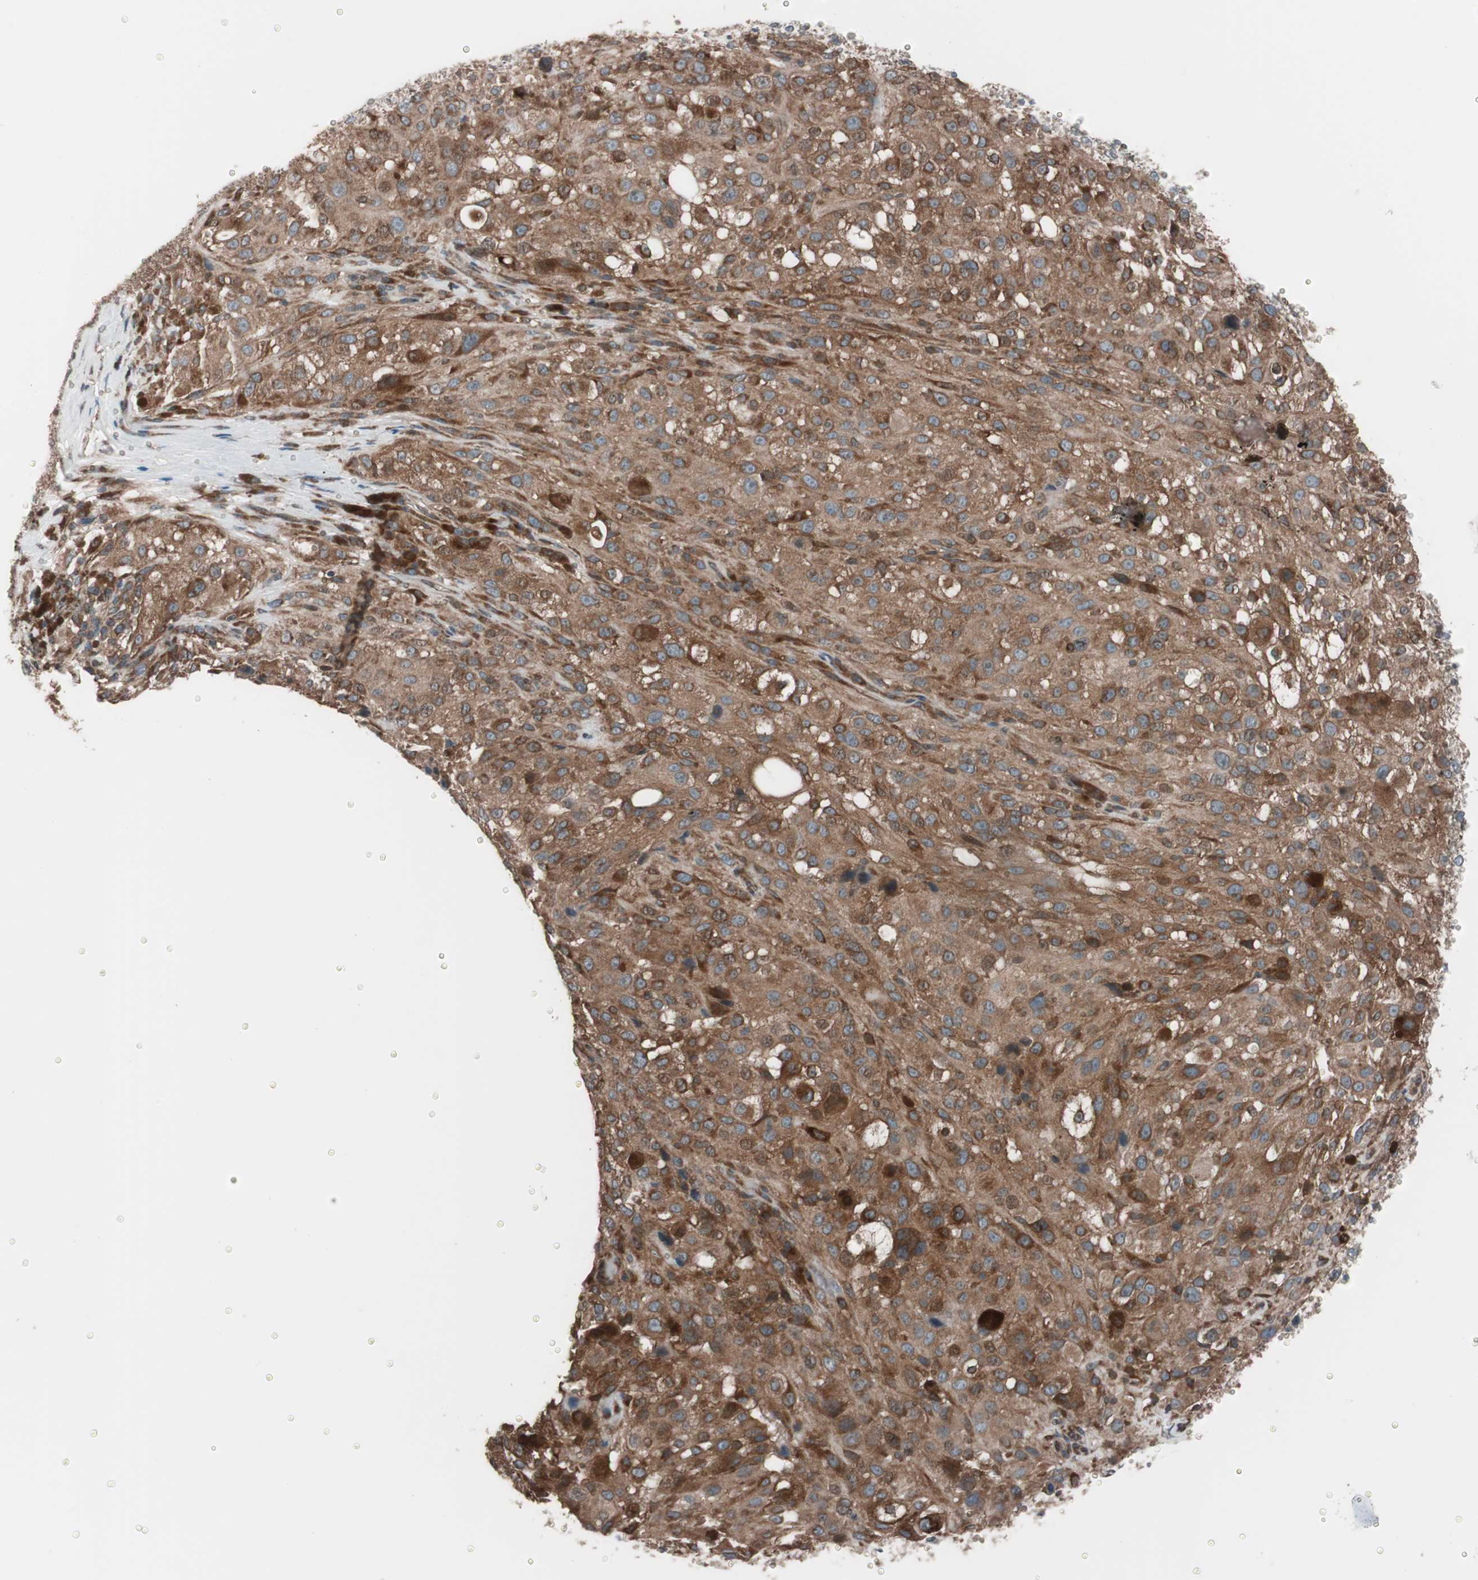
{"staining": {"intensity": "moderate", "quantity": ">75%", "location": "cytoplasmic/membranous"}, "tissue": "melanoma", "cell_type": "Tumor cells", "image_type": "cancer", "snomed": [{"axis": "morphology", "description": "Necrosis, NOS"}, {"axis": "morphology", "description": "Malignant melanoma, NOS"}, {"axis": "topography", "description": "Skin"}], "caption": "A medium amount of moderate cytoplasmic/membranous staining is present in about >75% of tumor cells in malignant melanoma tissue. (Brightfield microscopy of DAB IHC at high magnification).", "gene": "SEC31A", "patient": {"sex": "female", "age": 87}}